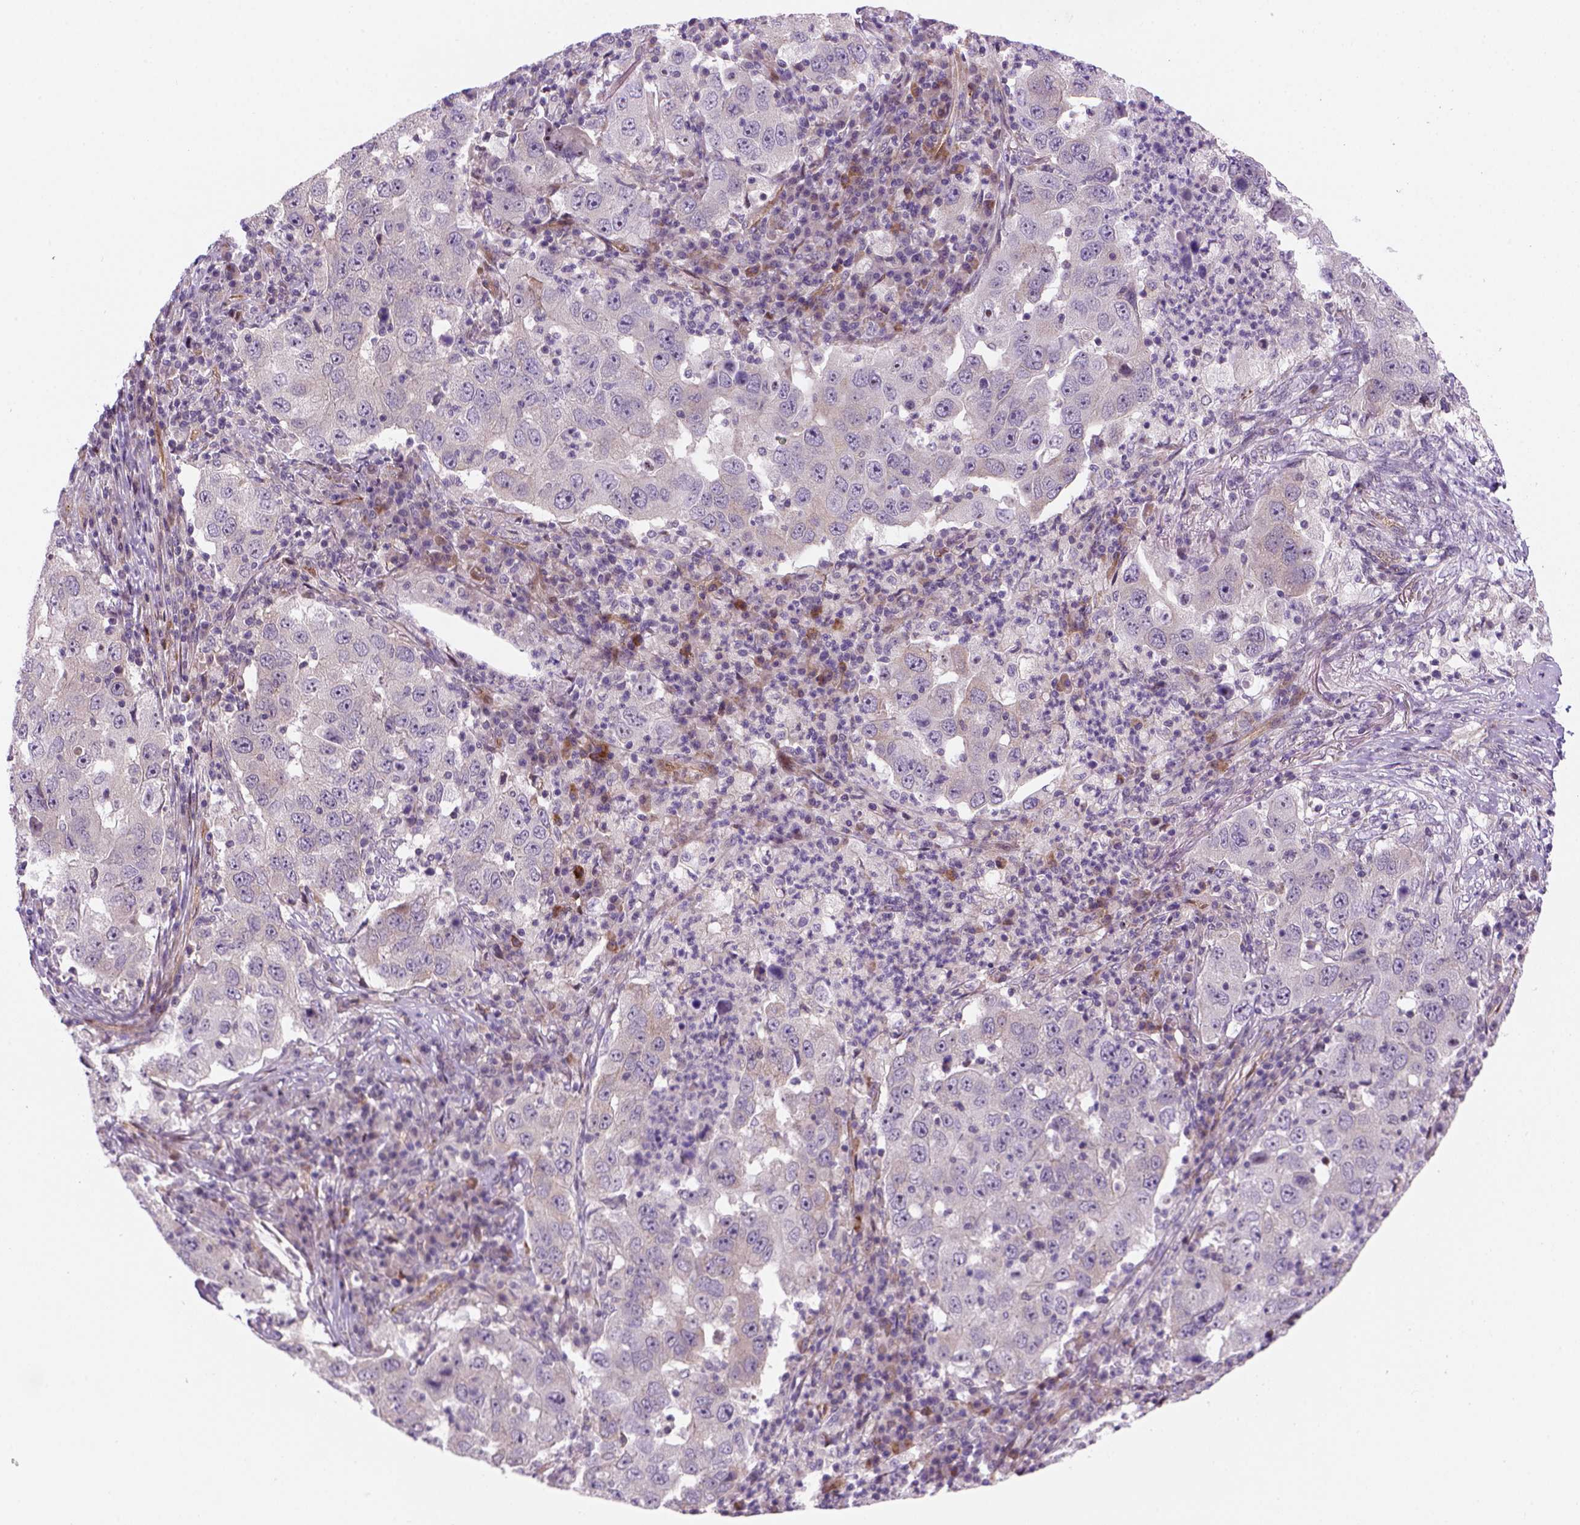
{"staining": {"intensity": "negative", "quantity": "none", "location": "none"}, "tissue": "lung cancer", "cell_type": "Tumor cells", "image_type": "cancer", "snomed": [{"axis": "morphology", "description": "Adenocarcinoma, NOS"}, {"axis": "topography", "description": "Lung"}], "caption": "Immunohistochemistry (IHC) of human lung cancer shows no positivity in tumor cells.", "gene": "VSTM5", "patient": {"sex": "male", "age": 73}}